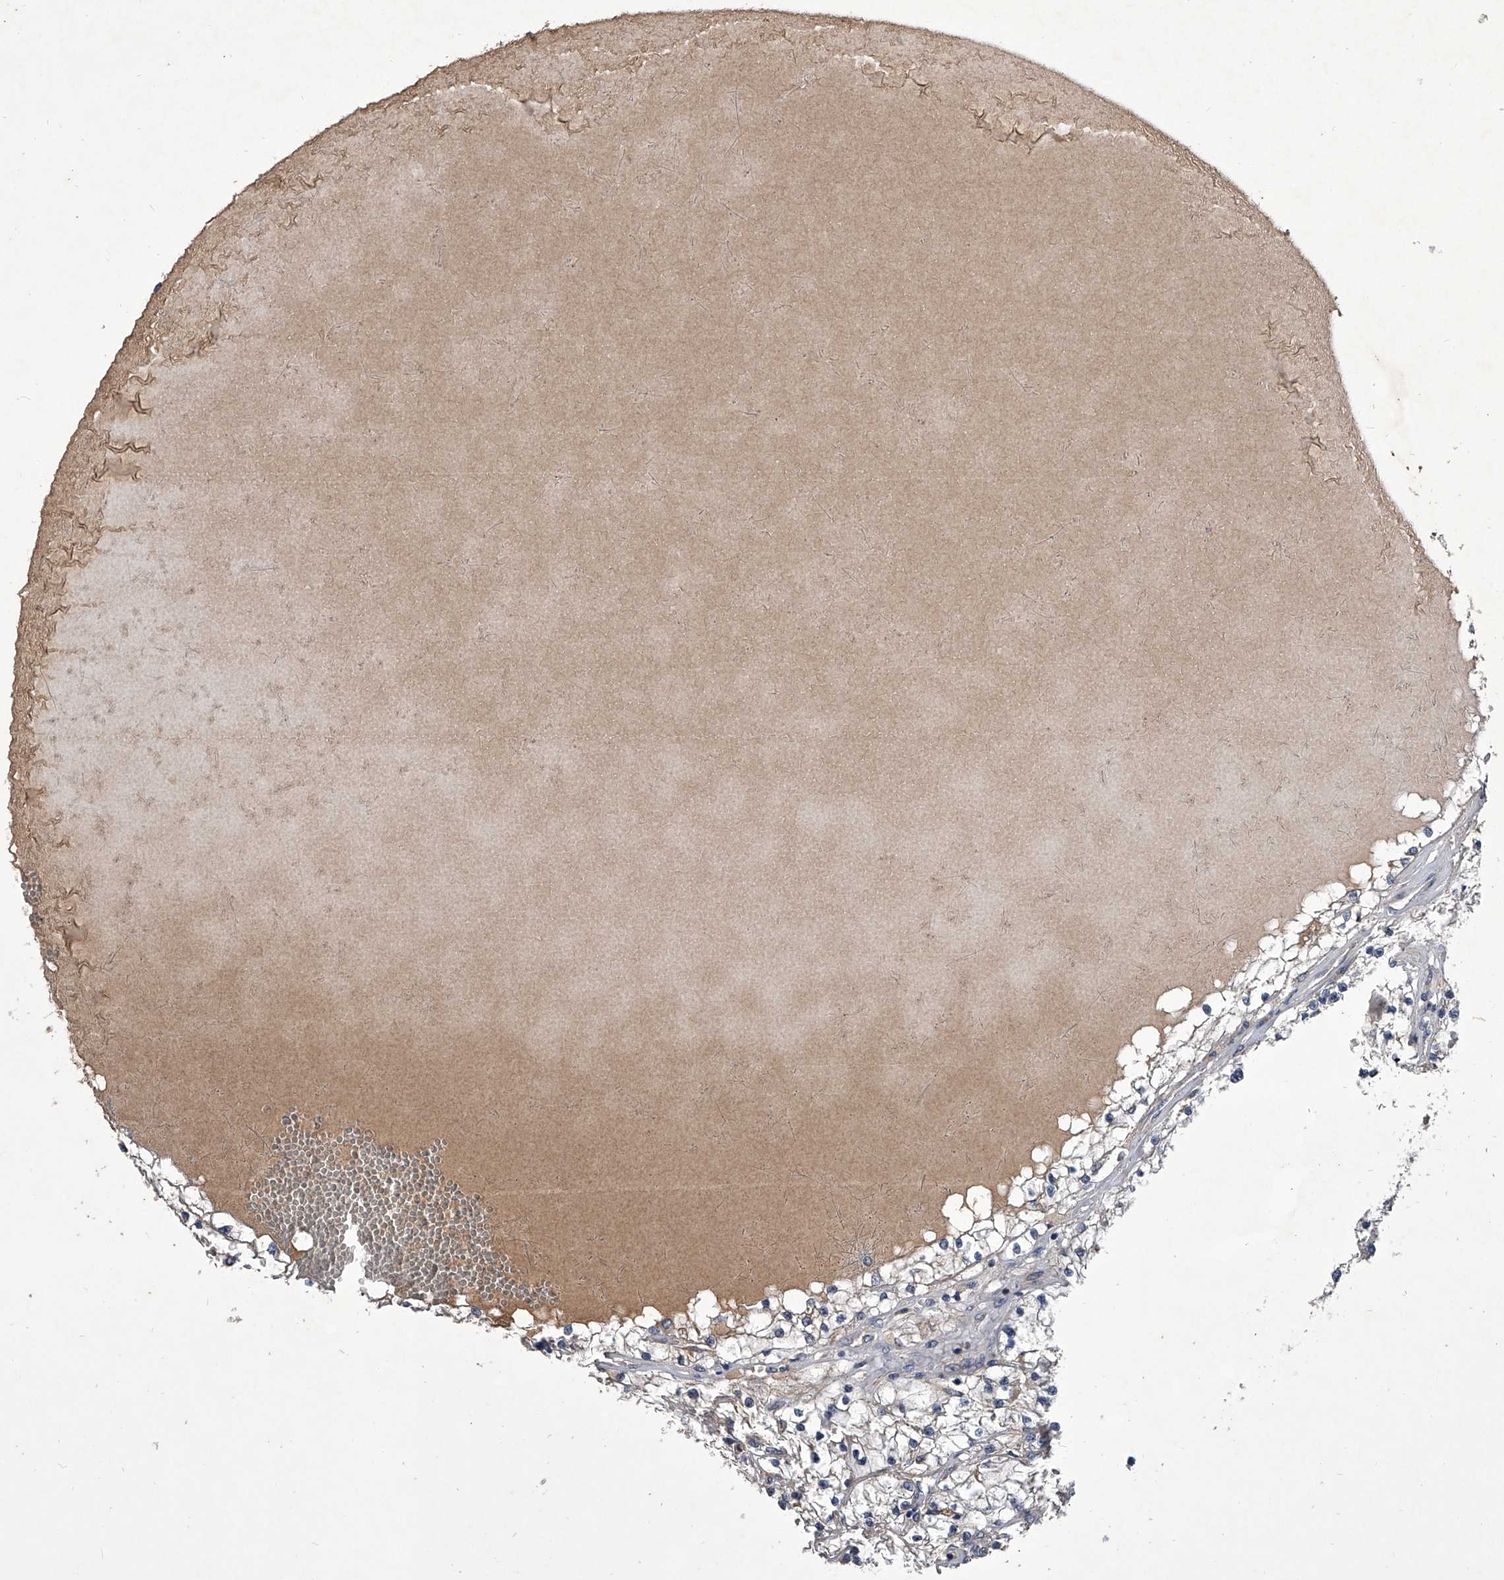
{"staining": {"intensity": "weak", "quantity": "<25%", "location": "cytoplasmic/membranous"}, "tissue": "renal cancer", "cell_type": "Tumor cells", "image_type": "cancer", "snomed": [{"axis": "morphology", "description": "Normal tissue, NOS"}, {"axis": "morphology", "description": "Adenocarcinoma, NOS"}, {"axis": "topography", "description": "Kidney"}], "caption": "Immunohistochemical staining of renal cancer (adenocarcinoma) shows no significant staining in tumor cells. (Brightfield microscopy of DAB (3,3'-diaminobenzidine) immunohistochemistry at high magnification).", "gene": "NRP1", "patient": {"sex": "male", "age": 68}}